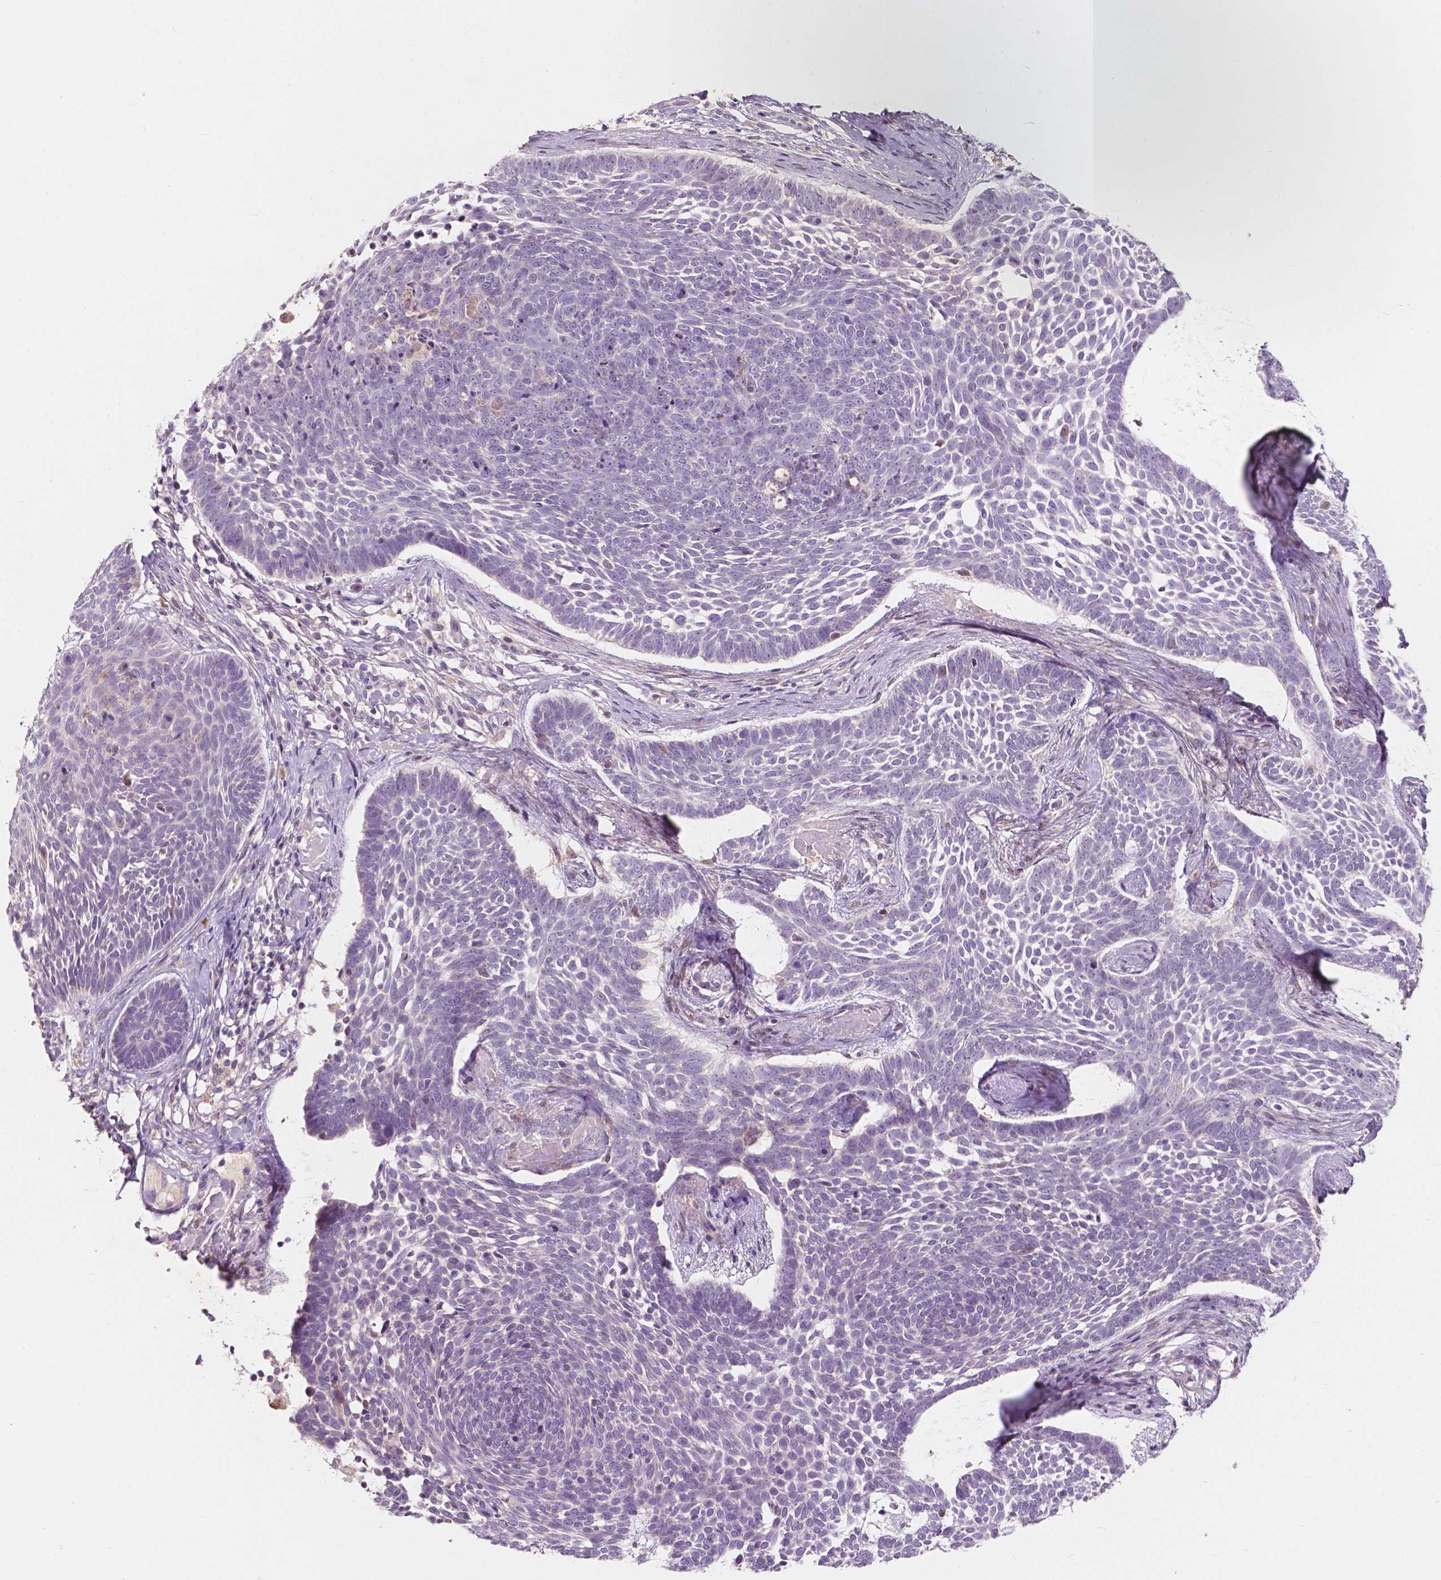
{"staining": {"intensity": "negative", "quantity": "none", "location": "none"}, "tissue": "skin cancer", "cell_type": "Tumor cells", "image_type": "cancer", "snomed": [{"axis": "morphology", "description": "Basal cell carcinoma"}, {"axis": "topography", "description": "Skin"}], "caption": "This is an immunohistochemistry (IHC) micrograph of human skin cancer. There is no expression in tumor cells.", "gene": "GPR37", "patient": {"sex": "male", "age": 85}}